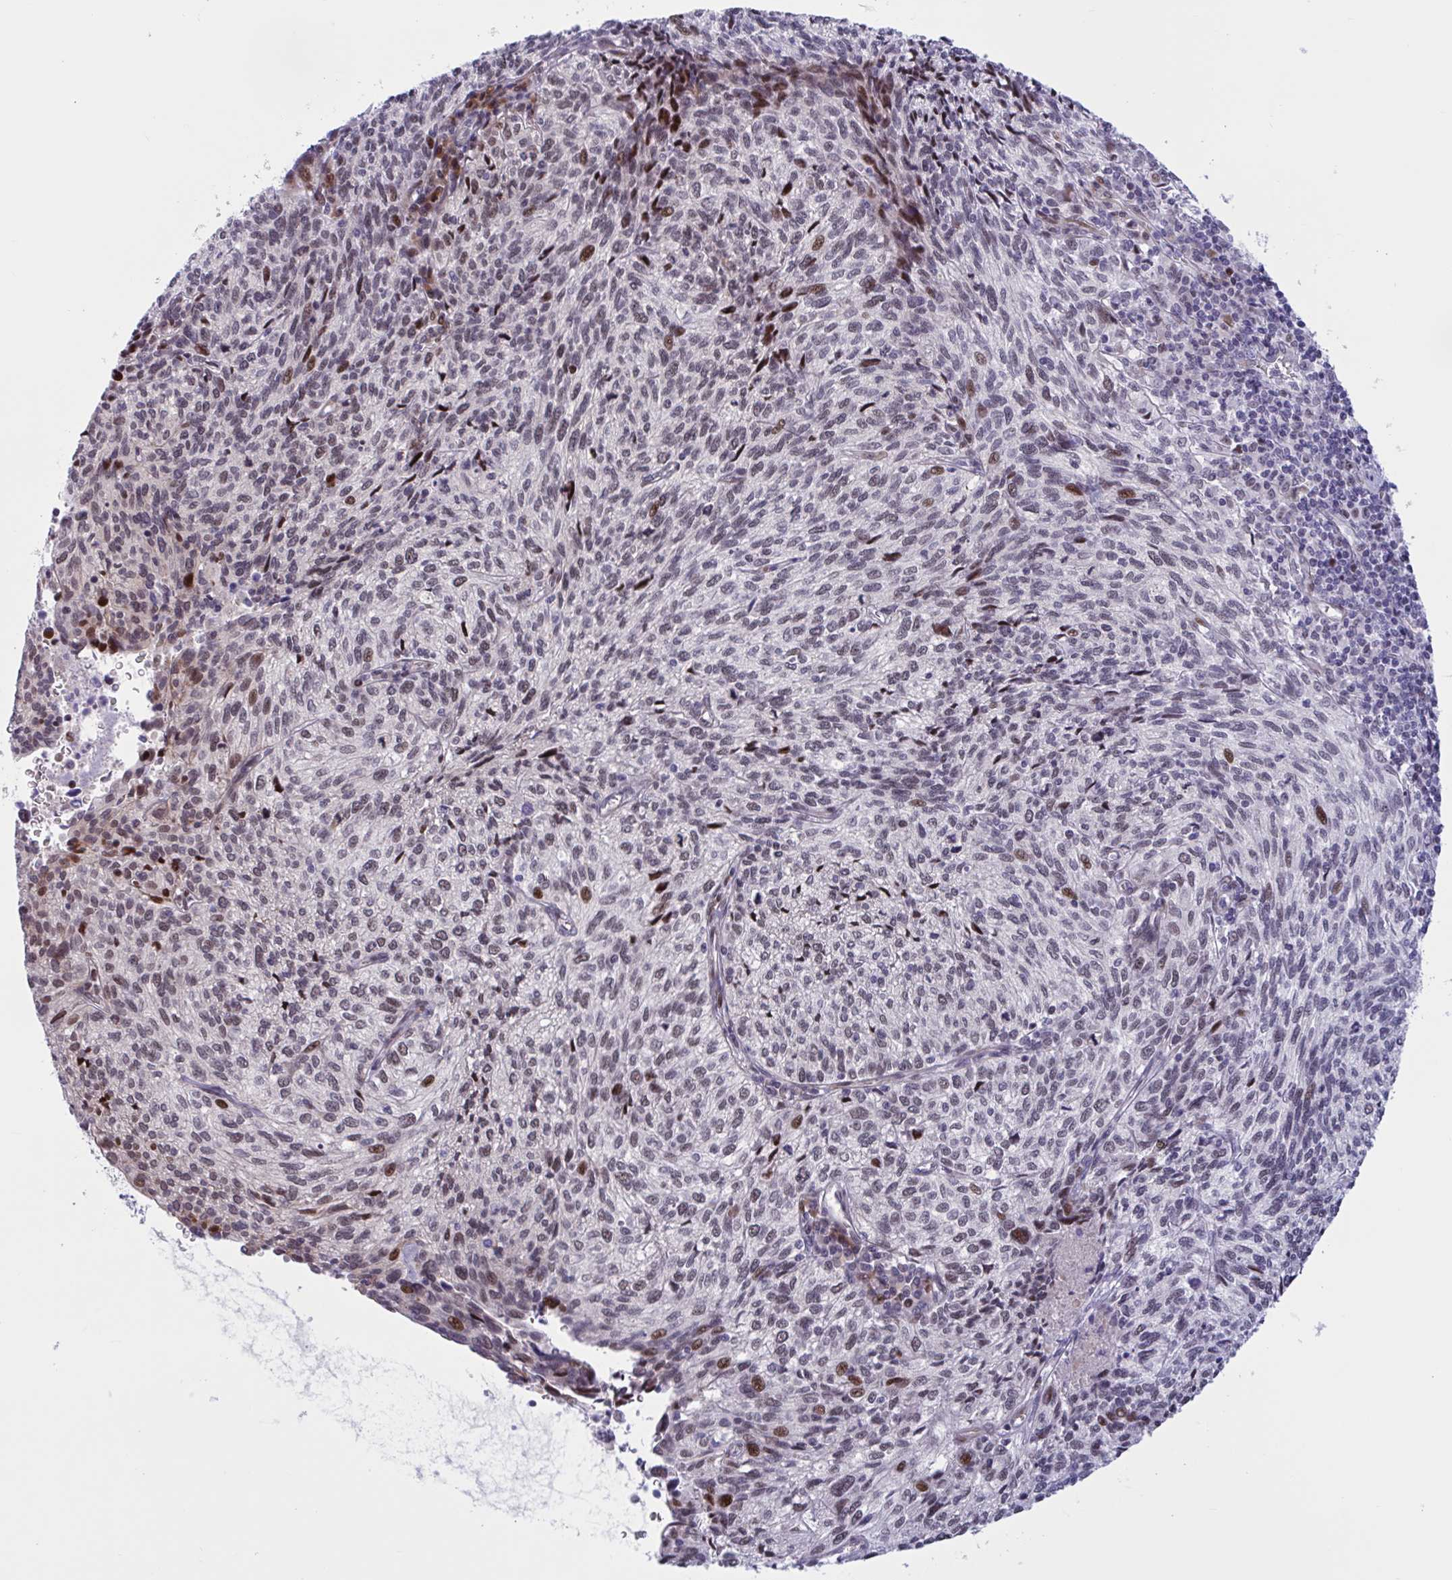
{"staining": {"intensity": "moderate", "quantity": "25%-75%", "location": "nuclear"}, "tissue": "cervical cancer", "cell_type": "Tumor cells", "image_type": "cancer", "snomed": [{"axis": "morphology", "description": "Squamous cell carcinoma, NOS"}, {"axis": "topography", "description": "Cervix"}], "caption": "Immunohistochemical staining of cervical squamous cell carcinoma exhibits moderate nuclear protein staining in about 25%-75% of tumor cells. (DAB IHC, brown staining for protein, blue staining for nuclei).", "gene": "RBL1", "patient": {"sex": "female", "age": 45}}